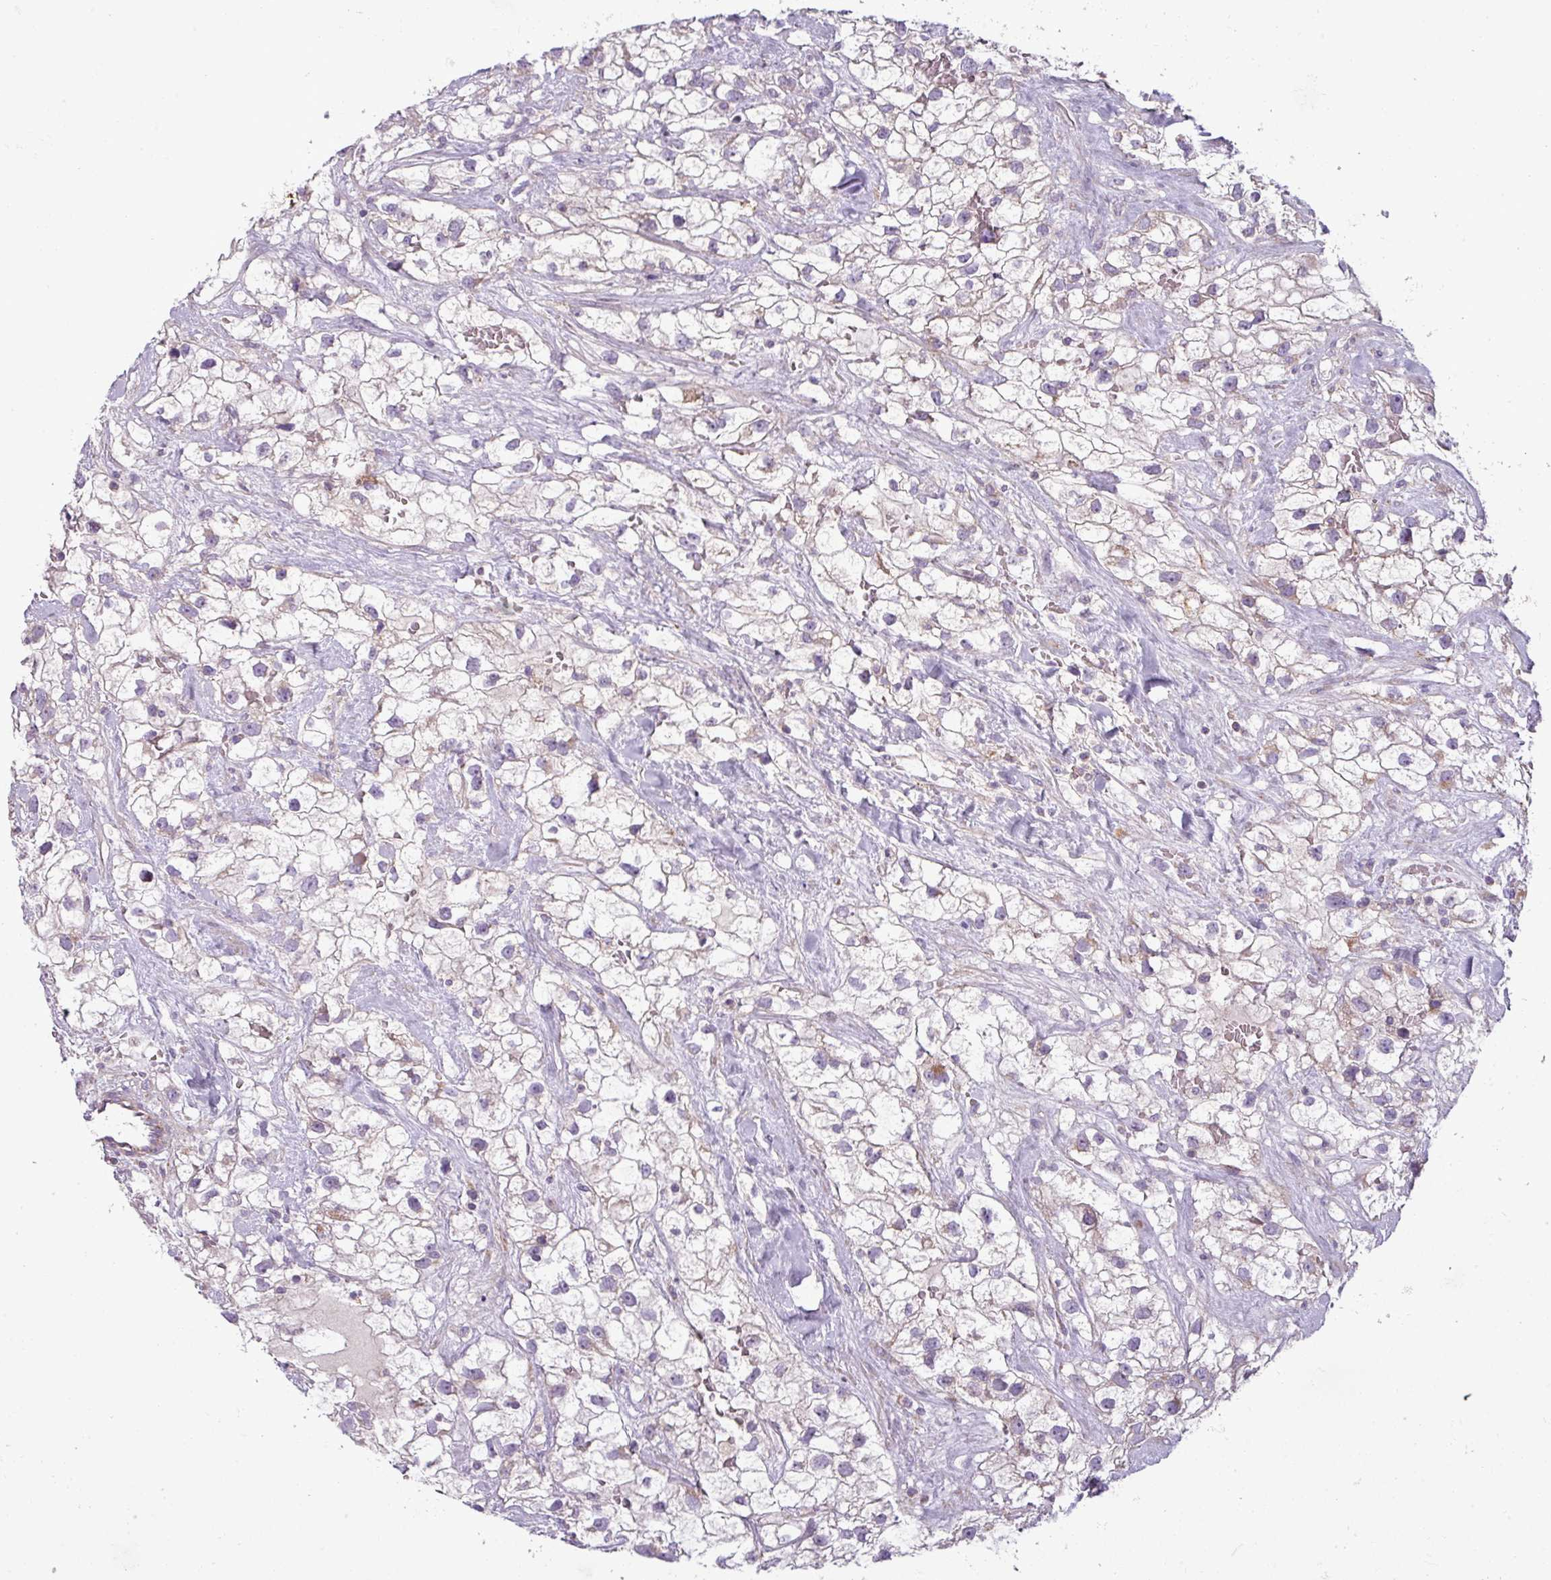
{"staining": {"intensity": "negative", "quantity": "none", "location": "none"}, "tissue": "renal cancer", "cell_type": "Tumor cells", "image_type": "cancer", "snomed": [{"axis": "morphology", "description": "Adenocarcinoma, NOS"}, {"axis": "topography", "description": "Kidney"}], "caption": "Immunohistochemistry (IHC) of renal cancer (adenocarcinoma) demonstrates no staining in tumor cells.", "gene": "PNMA6A", "patient": {"sex": "male", "age": 59}}